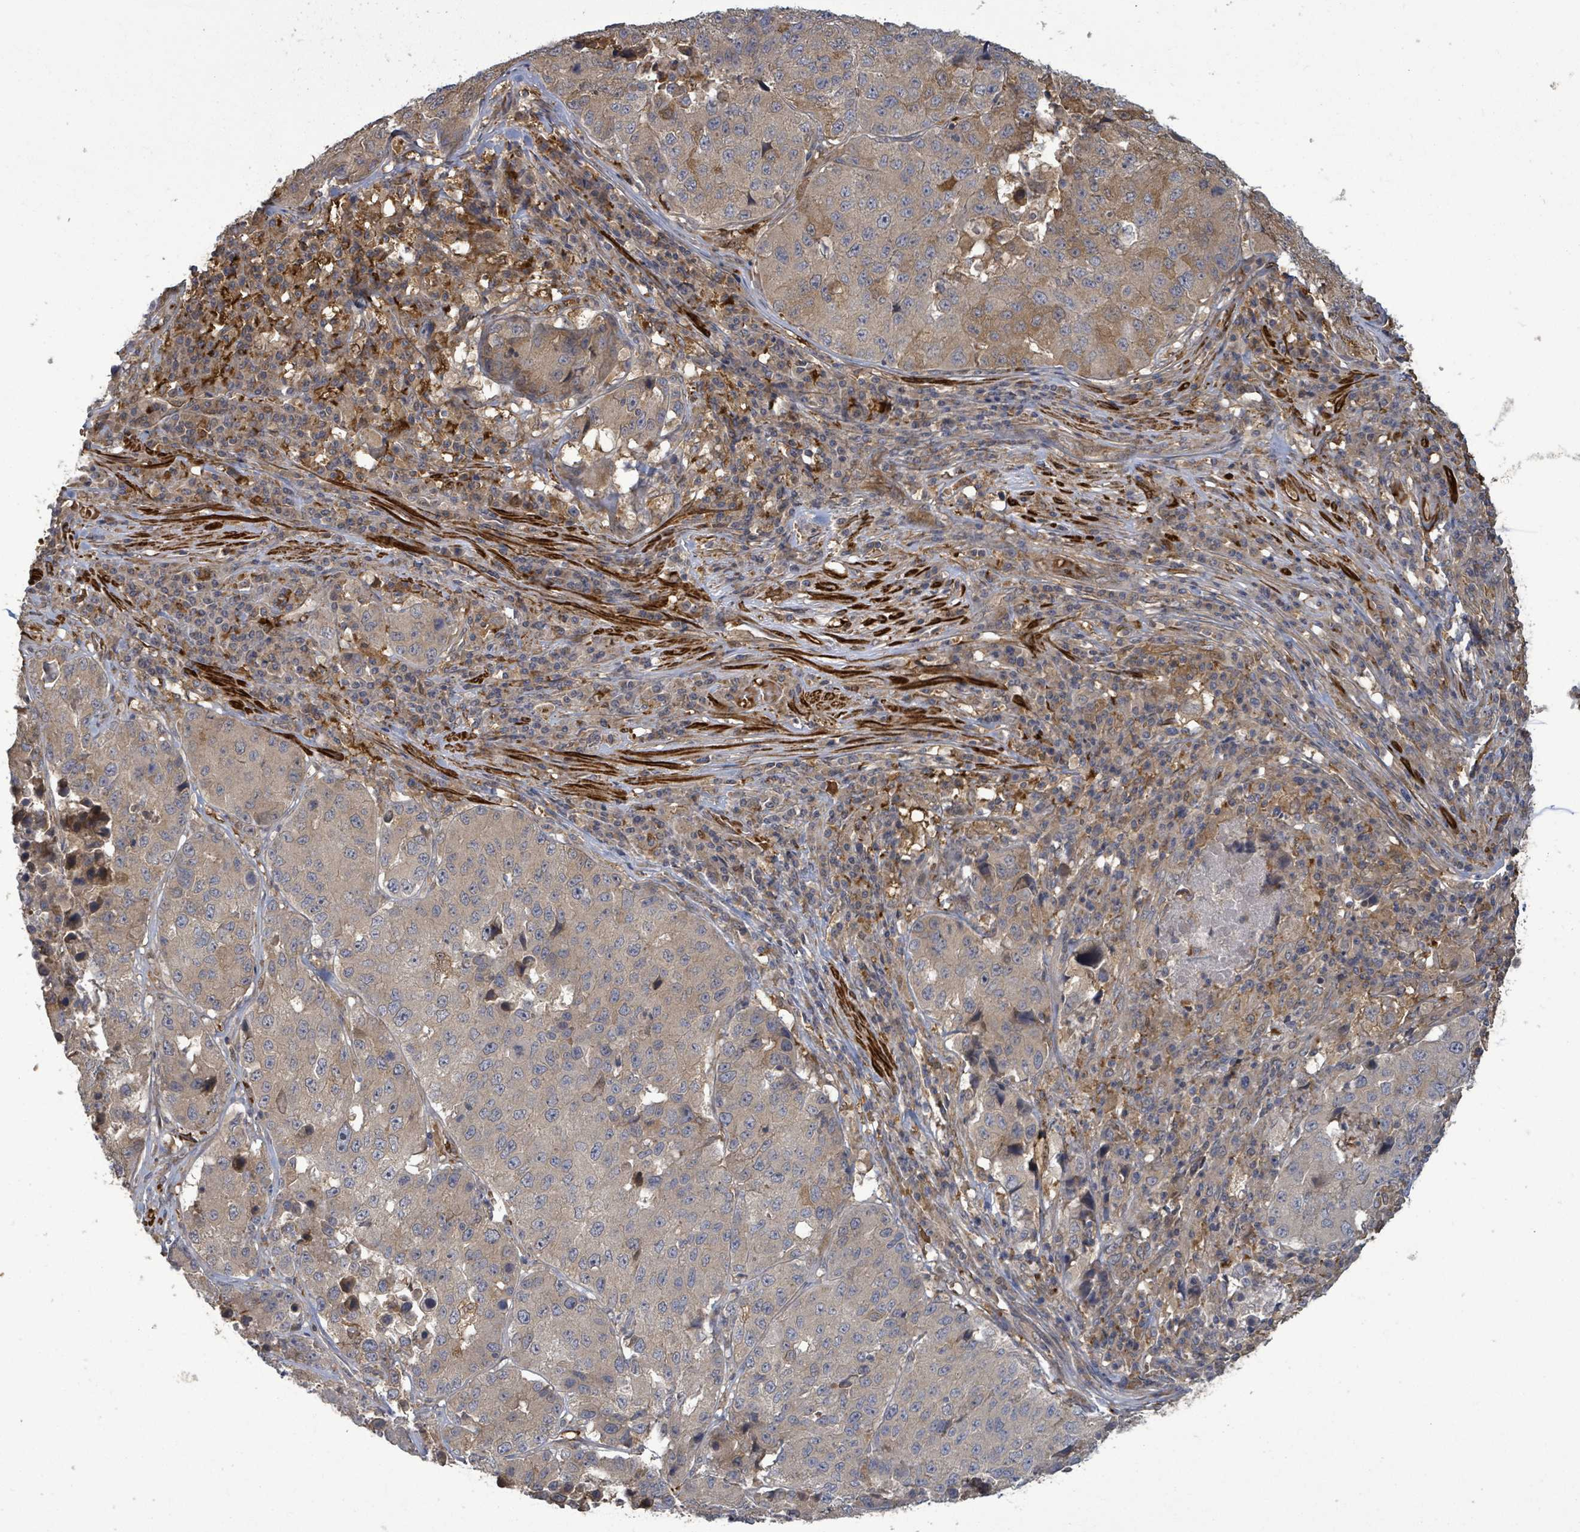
{"staining": {"intensity": "weak", "quantity": "25%-75%", "location": "cytoplasmic/membranous"}, "tissue": "stomach cancer", "cell_type": "Tumor cells", "image_type": "cancer", "snomed": [{"axis": "morphology", "description": "Adenocarcinoma, NOS"}, {"axis": "topography", "description": "Stomach"}], "caption": "High-magnification brightfield microscopy of stomach cancer (adenocarcinoma) stained with DAB (3,3'-diaminobenzidine) (brown) and counterstained with hematoxylin (blue). tumor cells exhibit weak cytoplasmic/membranous expression is seen in approximately25%-75% of cells.", "gene": "MAP3K6", "patient": {"sex": "male", "age": 71}}